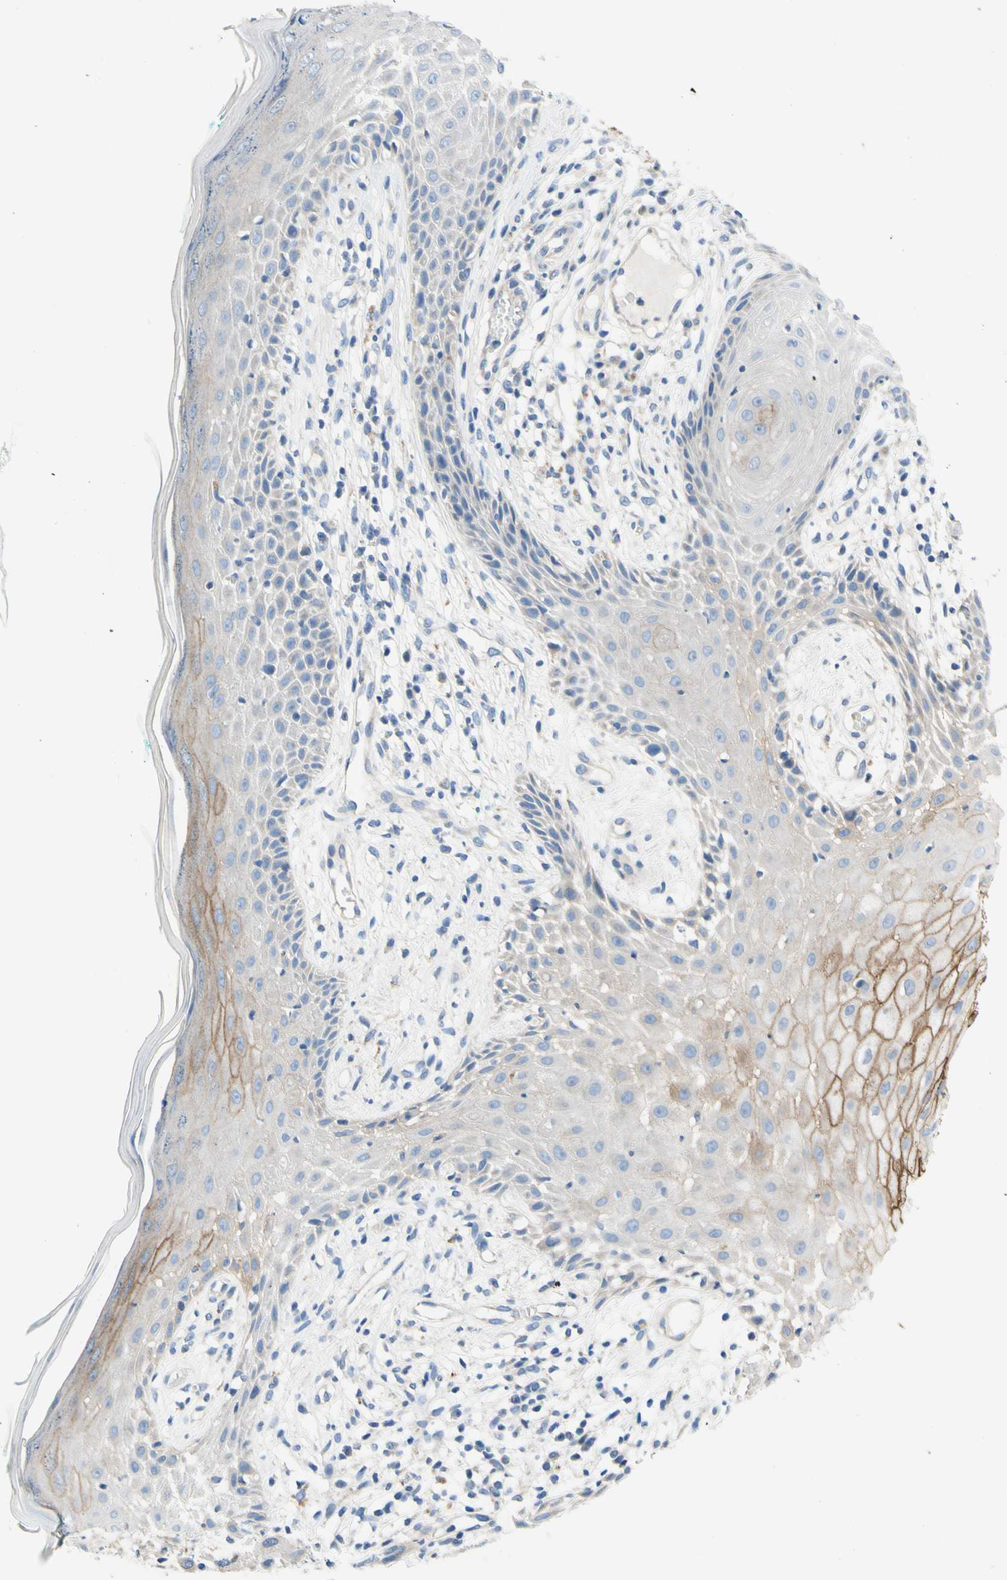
{"staining": {"intensity": "moderate", "quantity": "<25%", "location": "cytoplasmic/membranous"}, "tissue": "skin cancer", "cell_type": "Tumor cells", "image_type": "cancer", "snomed": [{"axis": "morphology", "description": "Basal cell carcinoma"}, {"axis": "topography", "description": "Skin"}], "caption": "Immunohistochemical staining of human skin cancer (basal cell carcinoma) demonstrates moderate cytoplasmic/membranous protein staining in about <25% of tumor cells.", "gene": "F3", "patient": {"sex": "female", "age": 84}}